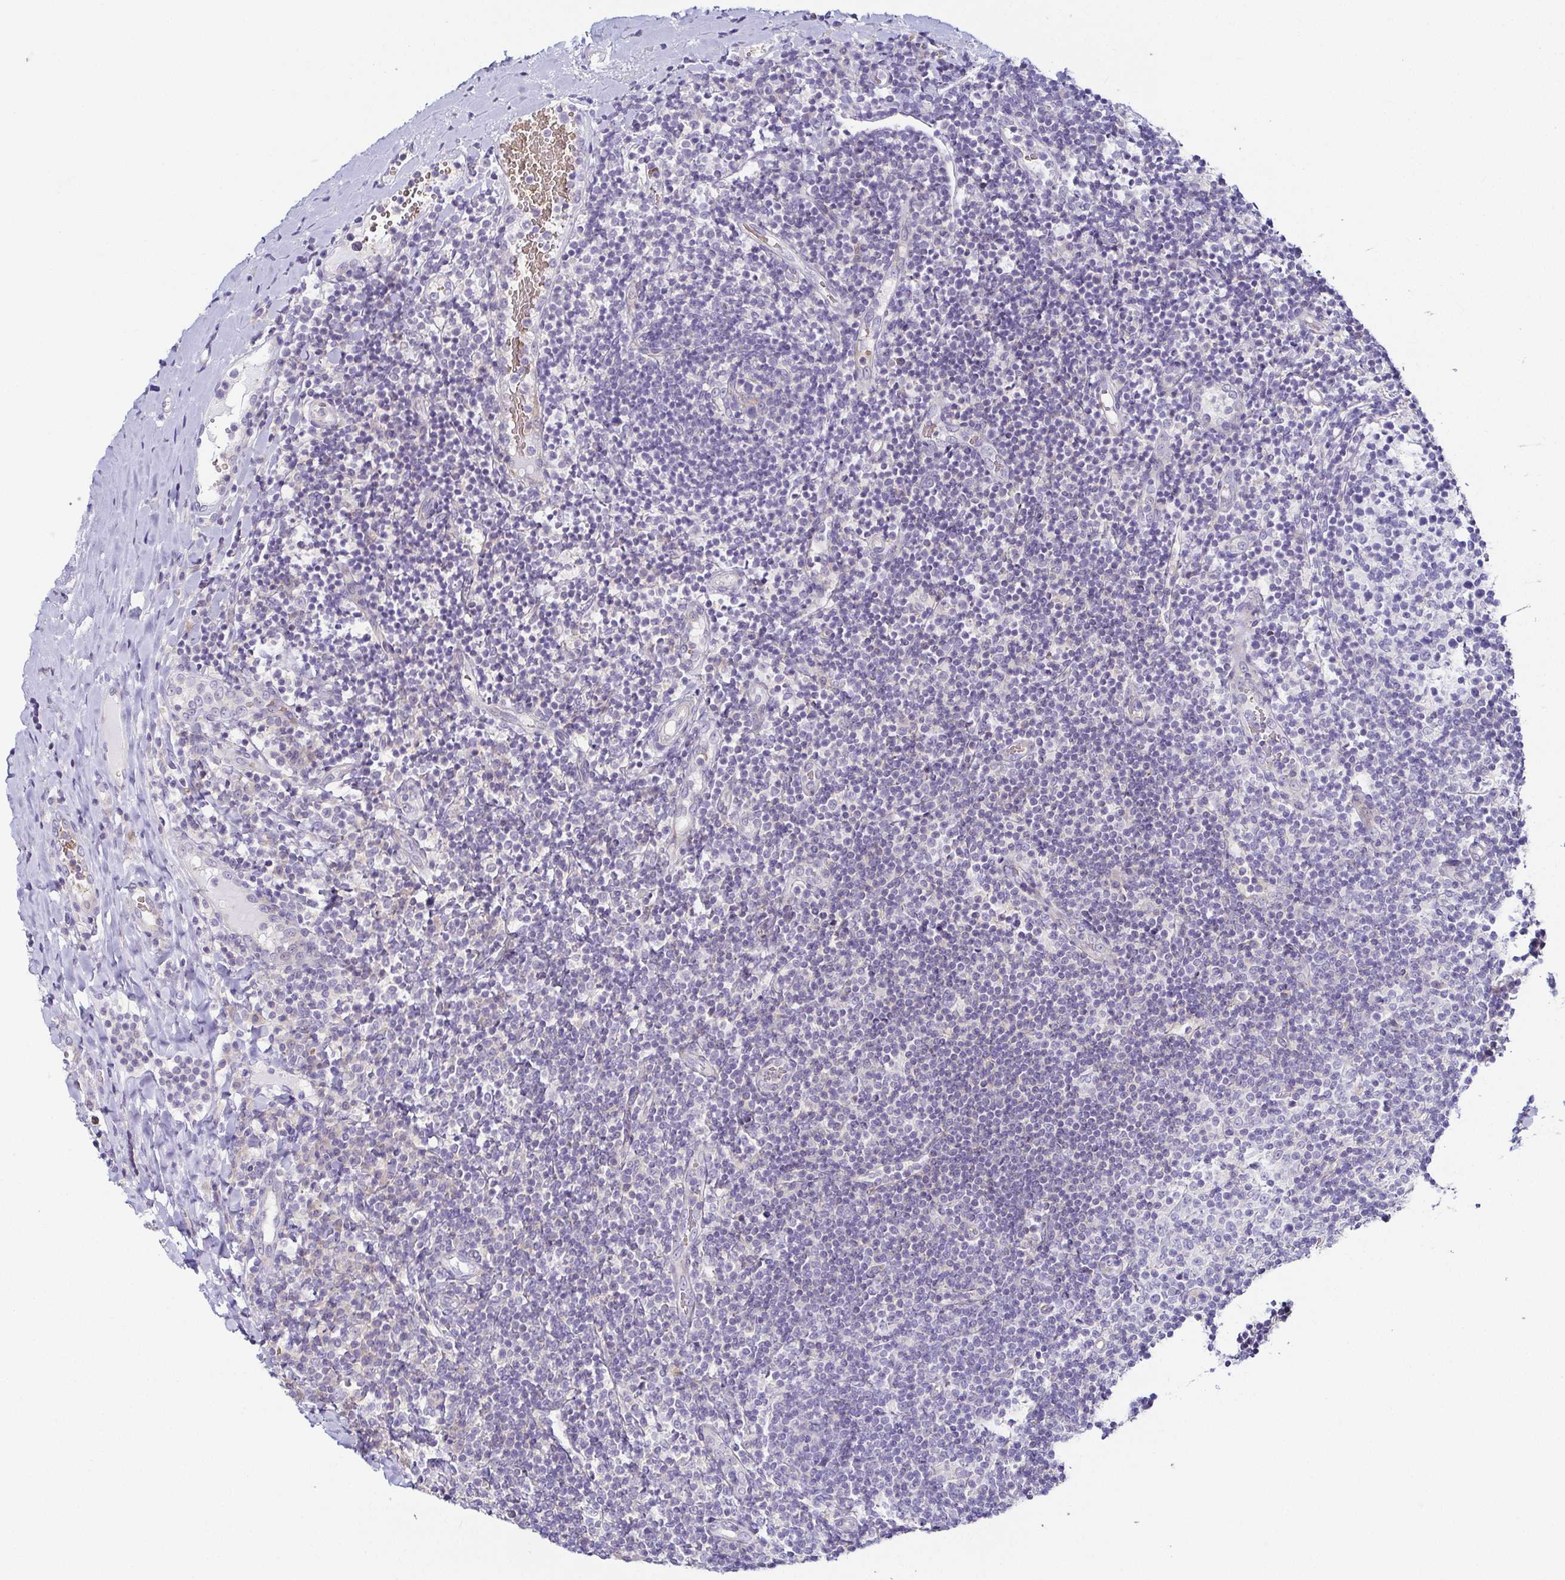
{"staining": {"intensity": "negative", "quantity": "none", "location": "none"}, "tissue": "tonsil", "cell_type": "Germinal center cells", "image_type": "normal", "snomed": [{"axis": "morphology", "description": "Normal tissue, NOS"}, {"axis": "topography", "description": "Tonsil"}], "caption": "The IHC histopathology image has no significant positivity in germinal center cells of tonsil. (Immunohistochemistry, brightfield microscopy, high magnification).", "gene": "FAM162B", "patient": {"sex": "female", "age": 10}}